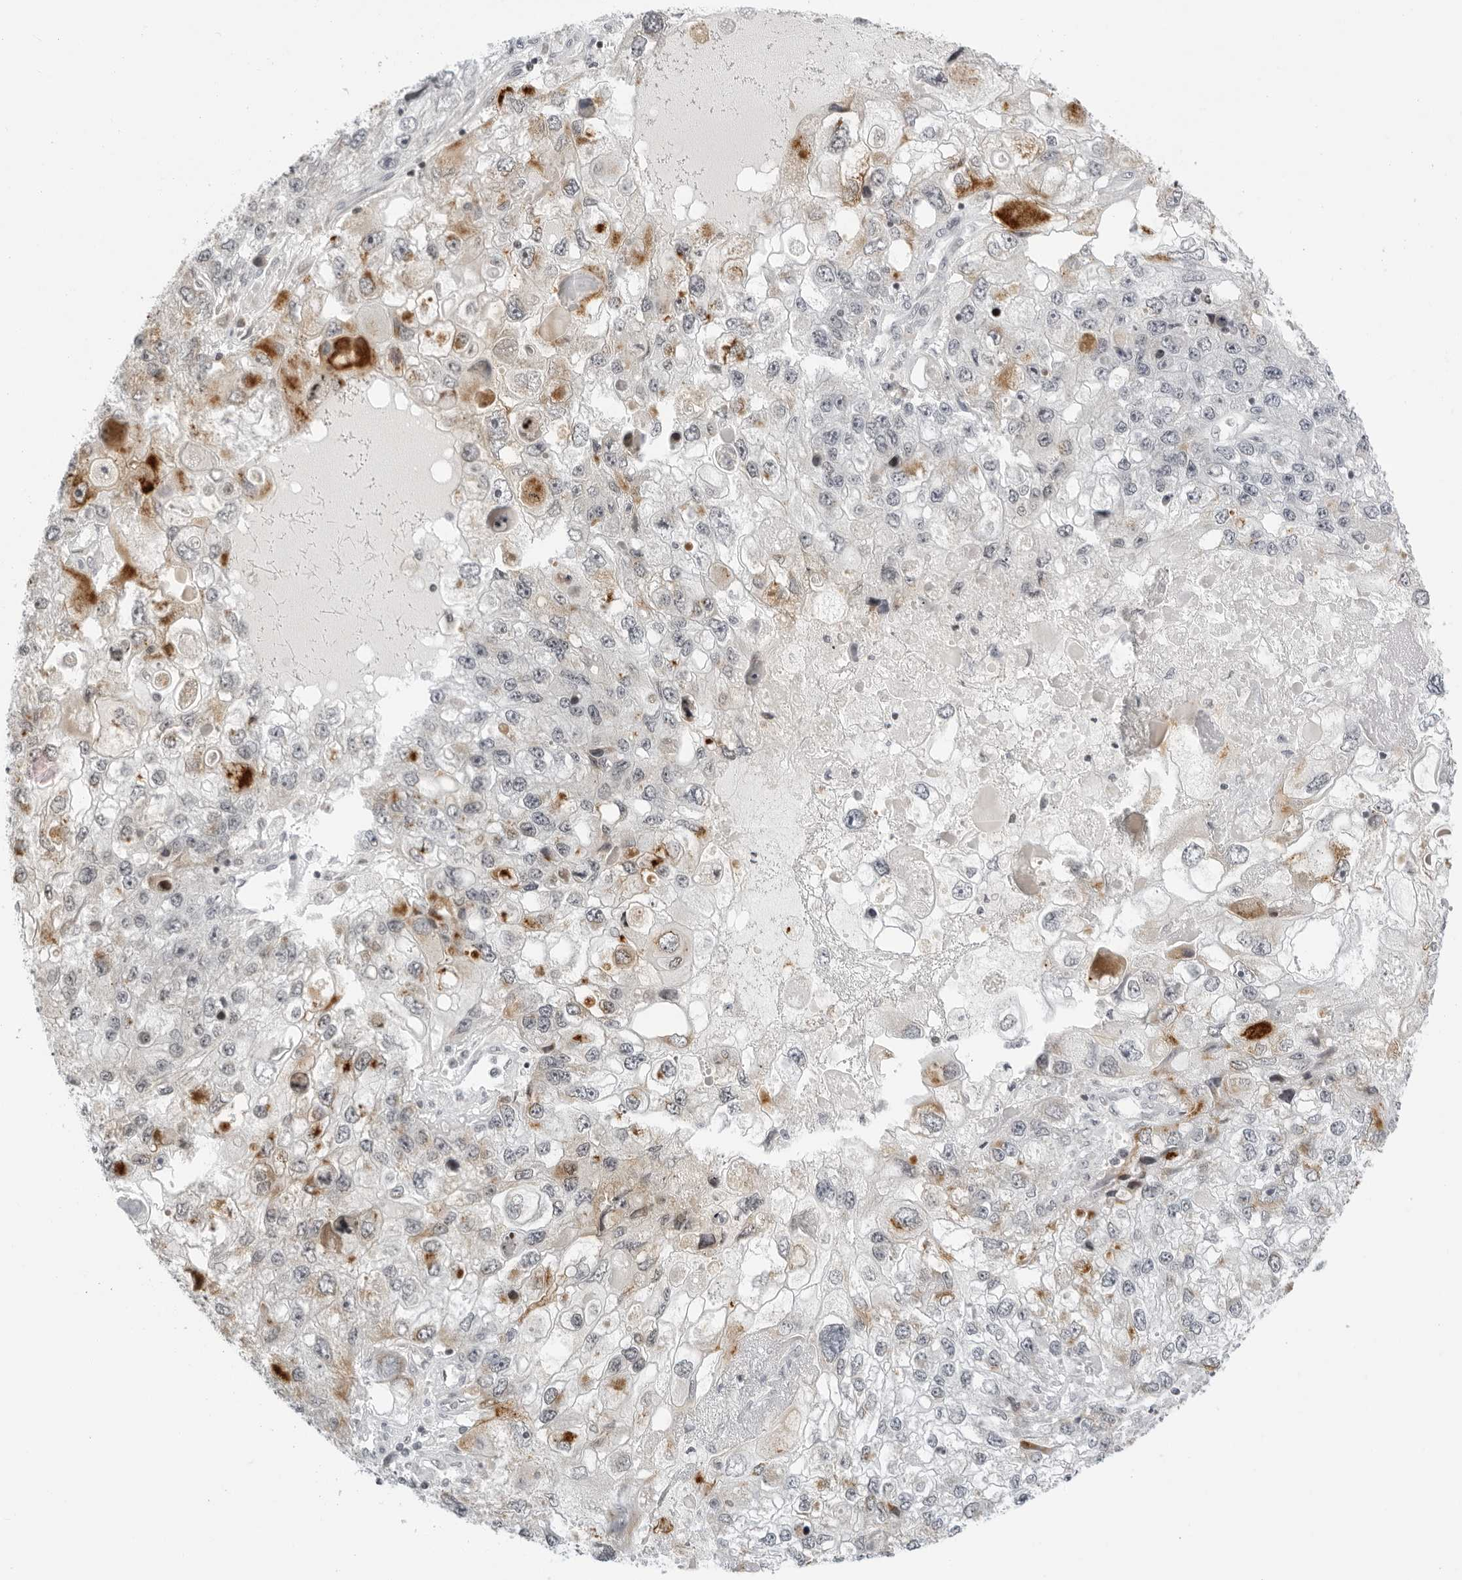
{"staining": {"intensity": "moderate", "quantity": "<25%", "location": "cytoplasmic/membranous"}, "tissue": "endometrial cancer", "cell_type": "Tumor cells", "image_type": "cancer", "snomed": [{"axis": "morphology", "description": "Adenocarcinoma, NOS"}, {"axis": "topography", "description": "Endometrium"}], "caption": "The histopathology image exhibits staining of endometrial cancer (adenocarcinoma), revealing moderate cytoplasmic/membranous protein positivity (brown color) within tumor cells.", "gene": "MSH6", "patient": {"sex": "female", "age": 49}}